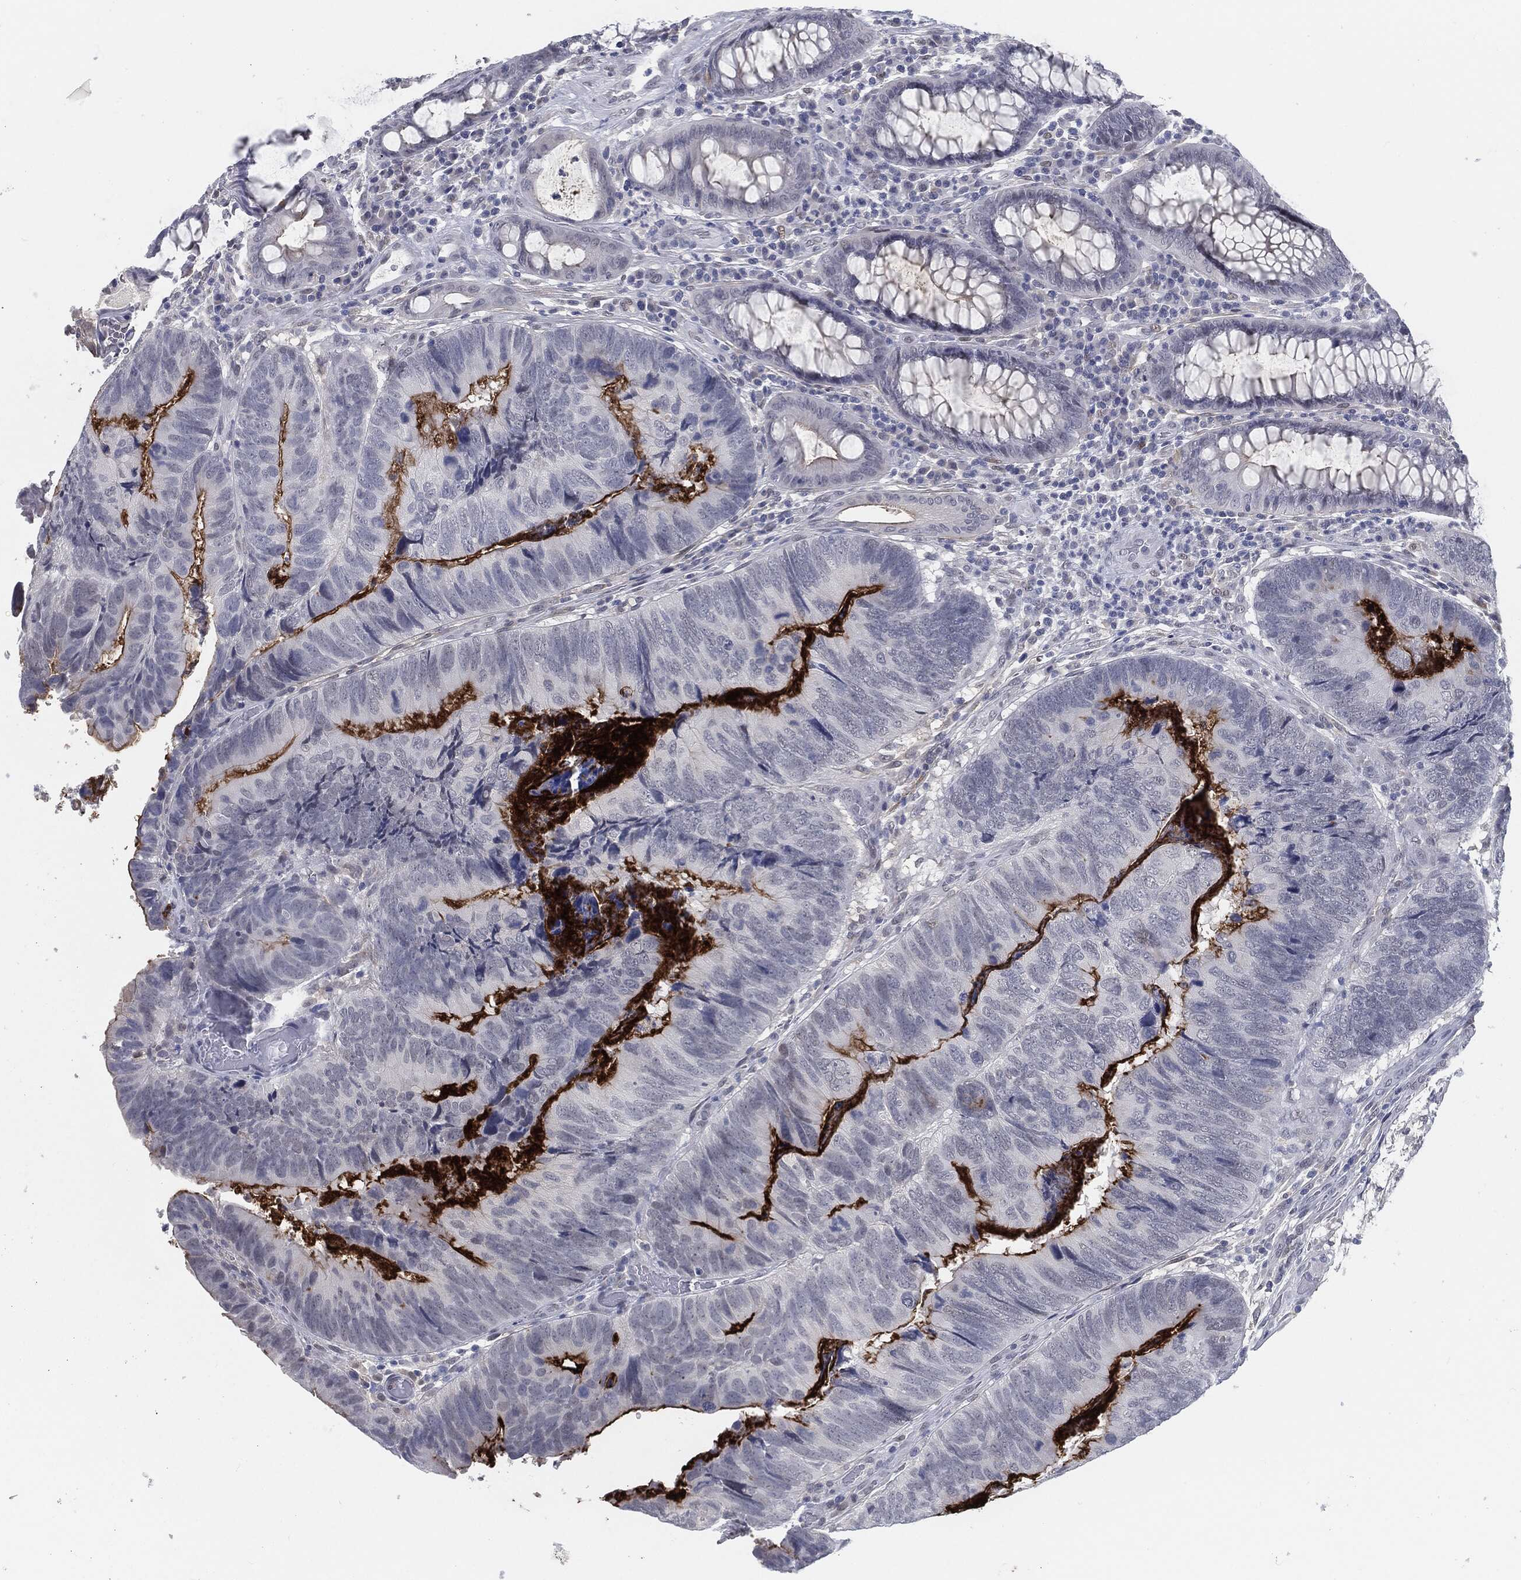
{"staining": {"intensity": "strong", "quantity": "25%-75%", "location": "cytoplasmic/membranous"}, "tissue": "colorectal cancer", "cell_type": "Tumor cells", "image_type": "cancer", "snomed": [{"axis": "morphology", "description": "Adenocarcinoma, NOS"}, {"axis": "topography", "description": "Colon"}], "caption": "Adenocarcinoma (colorectal) stained for a protein displays strong cytoplasmic/membranous positivity in tumor cells.", "gene": "PROM1", "patient": {"sex": "female", "age": 67}}